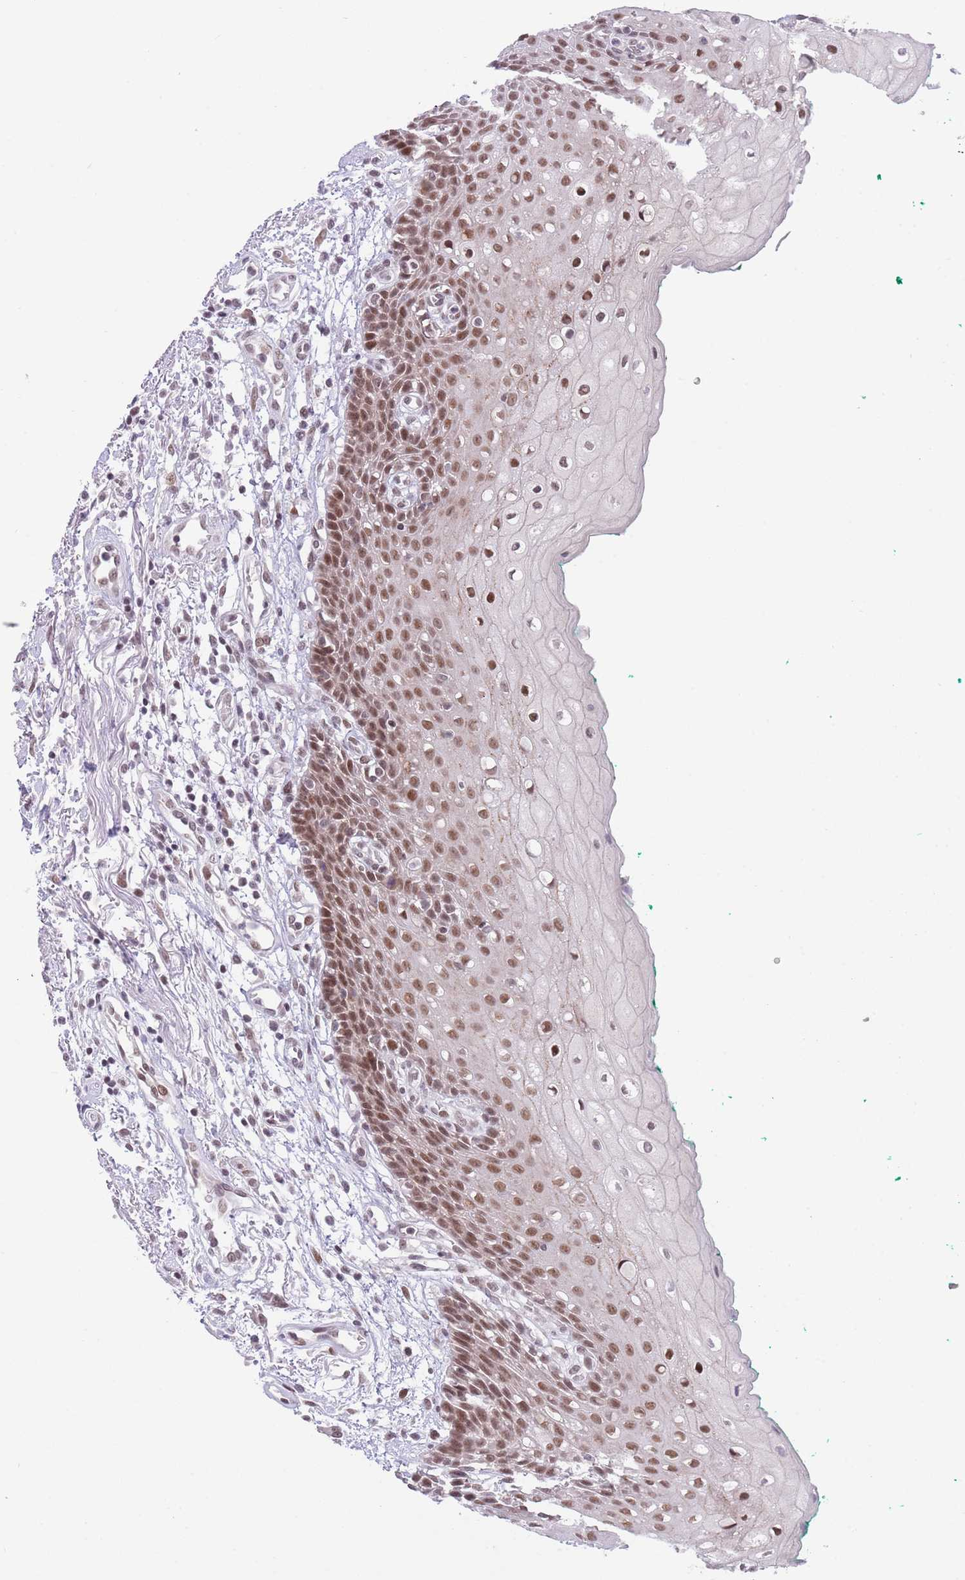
{"staining": {"intensity": "moderate", "quantity": ">75%", "location": "nuclear"}, "tissue": "oral mucosa", "cell_type": "Squamous epithelial cells", "image_type": "normal", "snomed": [{"axis": "morphology", "description": "Normal tissue, NOS"}, {"axis": "morphology", "description": "Squamous cell carcinoma, NOS"}, {"axis": "topography", "description": "Oral tissue"}, {"axis": "topography", "description": "Tounge, NOS"}, {"axis": "topography", "description": "Head-Neck"}], "caption": "High-power microscopy captured an immunohistochemistry (IHC) image of normal oral mucosa, revealing moderate nuclear expression in approximately >75% of squamous epithelial cells.", "gene": "RFX1", "patient": {"sex": "male", "age": 79}}